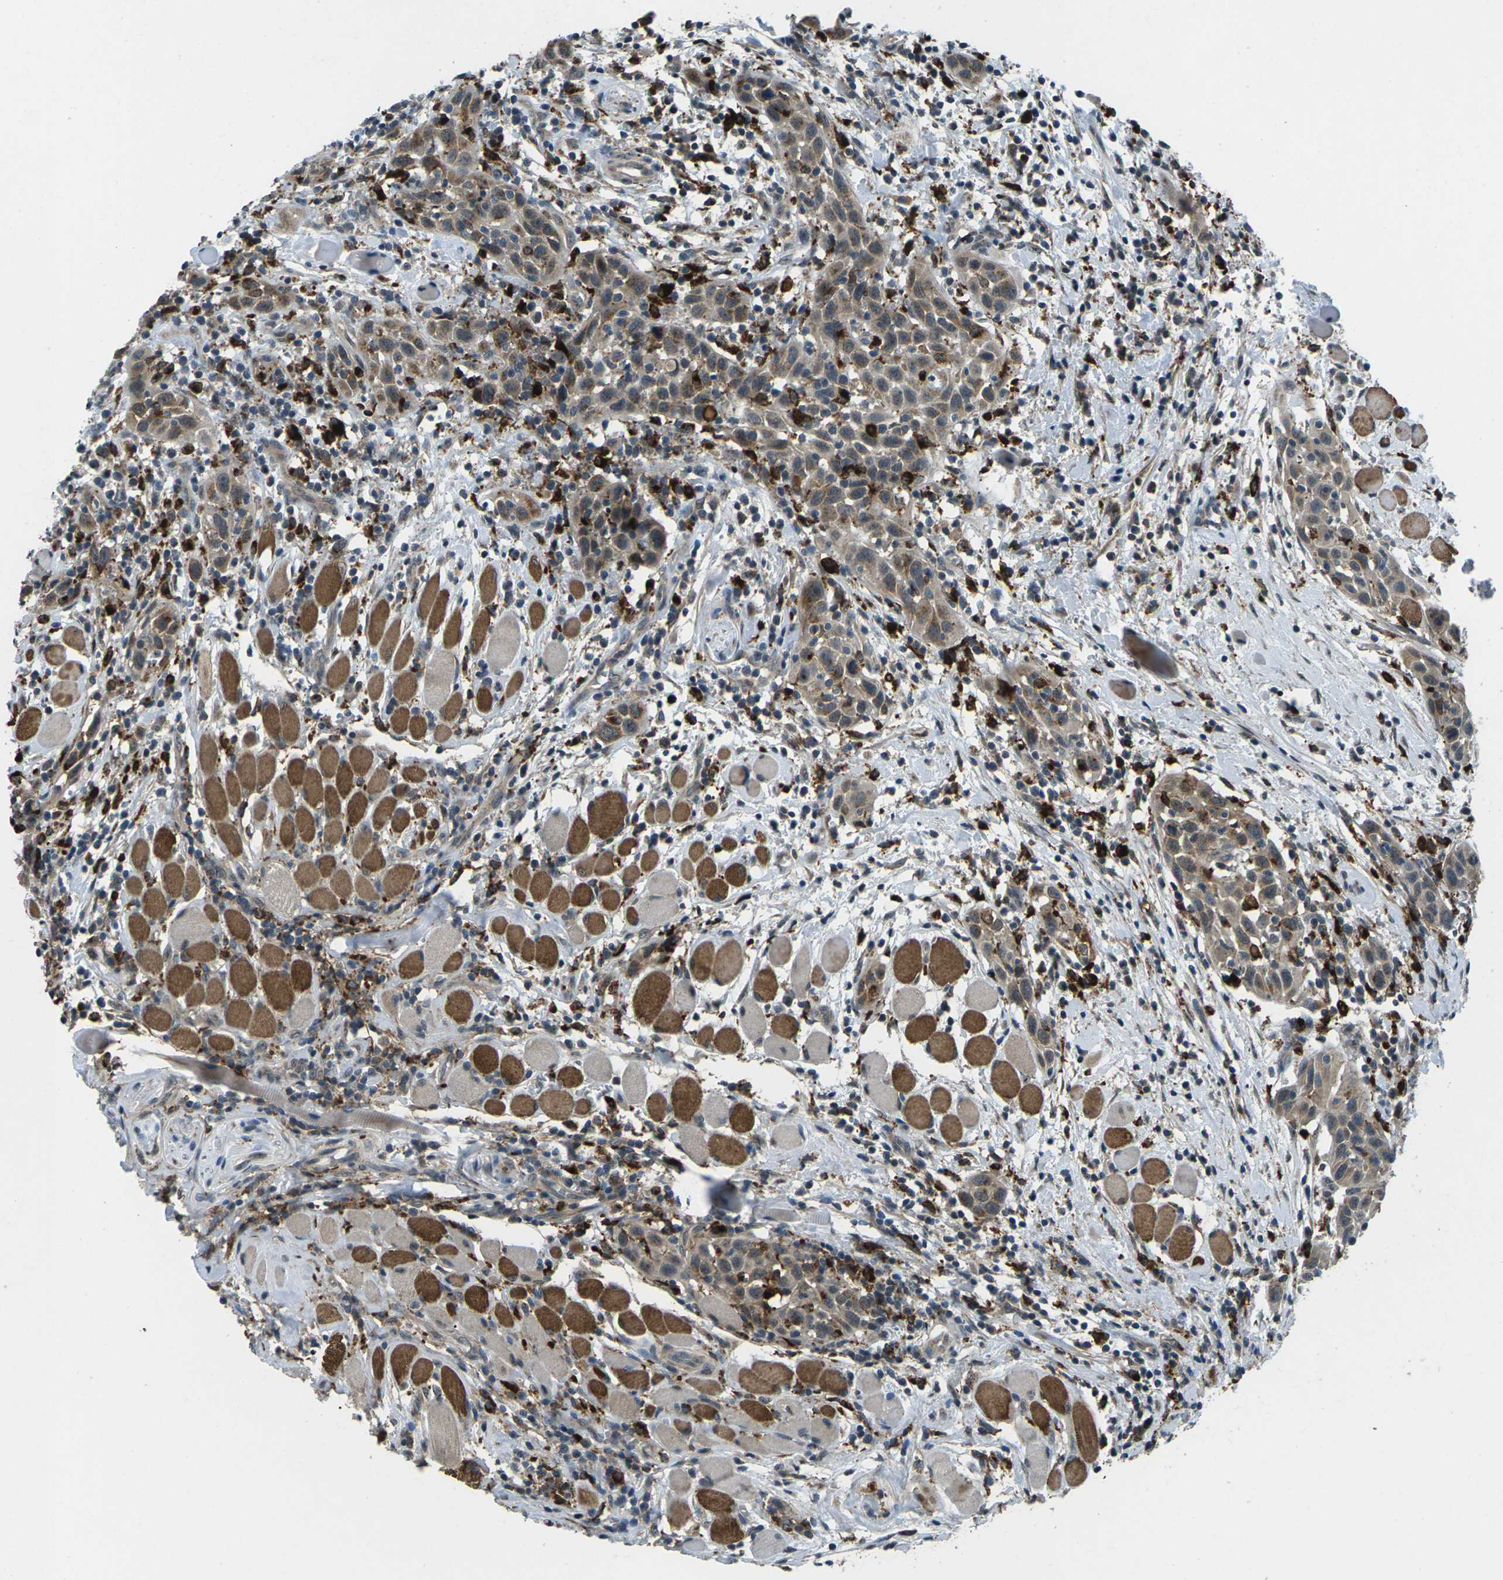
{"staining": {"intensity": "moderate", "quantity": ">75%", "location": "cytoplasmic/membranous"}, "tissue": "head and neck cancer", "cell_type": "Tumor cells", "image_type": "cancer", "snomed": [{"axis": "morphology", "description": "Squamous cell carcinoma, NOS"}, {"axis": "topography", "description": "Oral tissue"}, {"axis": "topography", "description": "Head-Neck"}], "caption": "Immunohistochemical staining of head and neck squamous cell carcinoma displays moderate cytoplasmic/membranous protein positivity in about >75% of tumor cells.", "gene": "SLC31A2", "patient": {"sex": "female", "age": 50}}